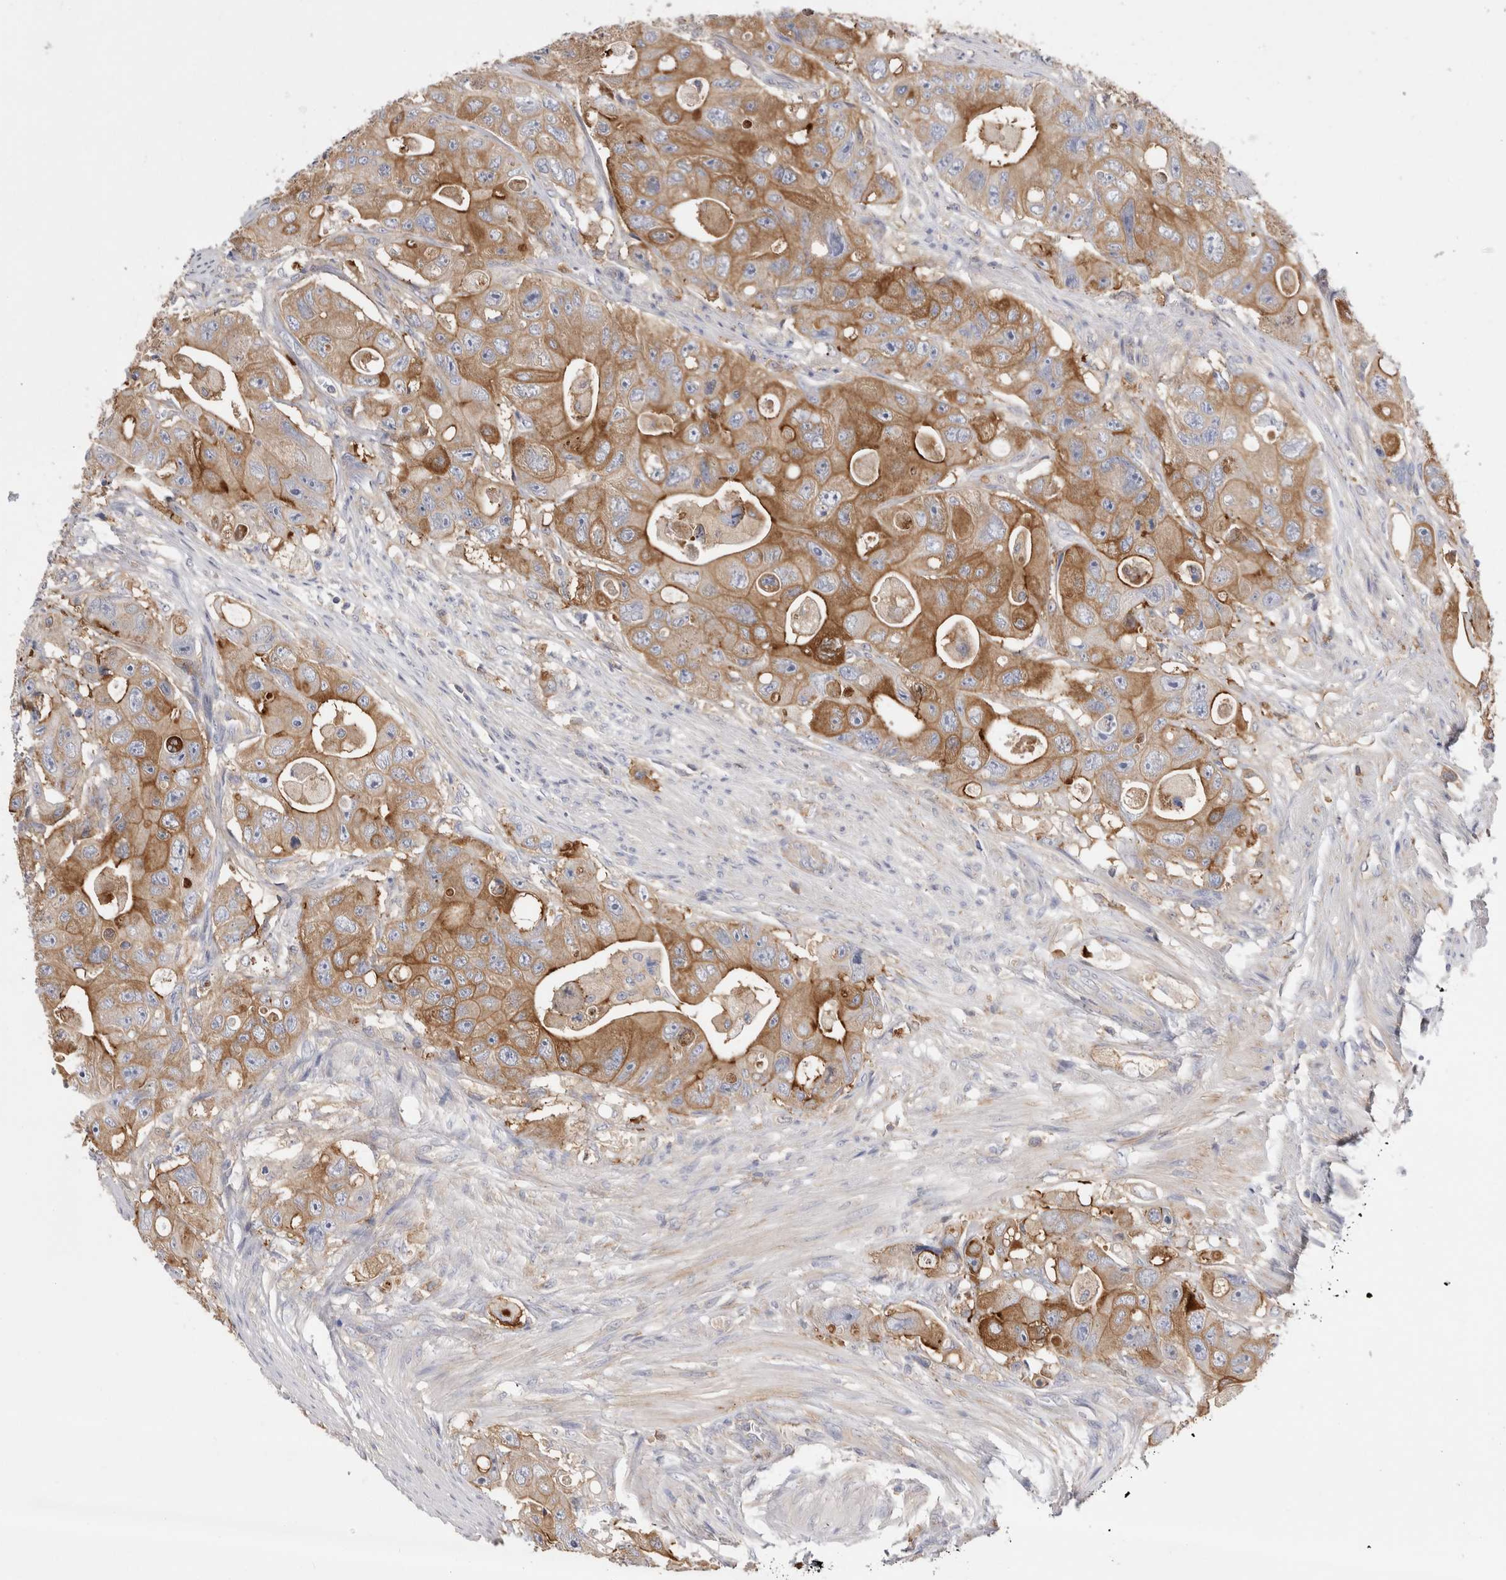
{"staining": {"intensity": "moderate", "quantity": ">75%", "location": "cytoplasmic/membranous"}, "tissue": "colorectal cancer", "cell_type": "Tumor cells", "image_type": "cancer", "snomed": [{"axis": "morphology", "description": "Adenocarcinoma, NOS"}, {"axis": "topography", "description": "Colon"}], "caption": "The image exhibits immunohistochemical staining of colorectal cancer (adenocarcinoma). There is moderate cytoplasmic/membranous staining is appreciated in about >75% of tumor cells.", "gene": "RAB11FIP1", "patient": {"sex": "female", "age": 46}}